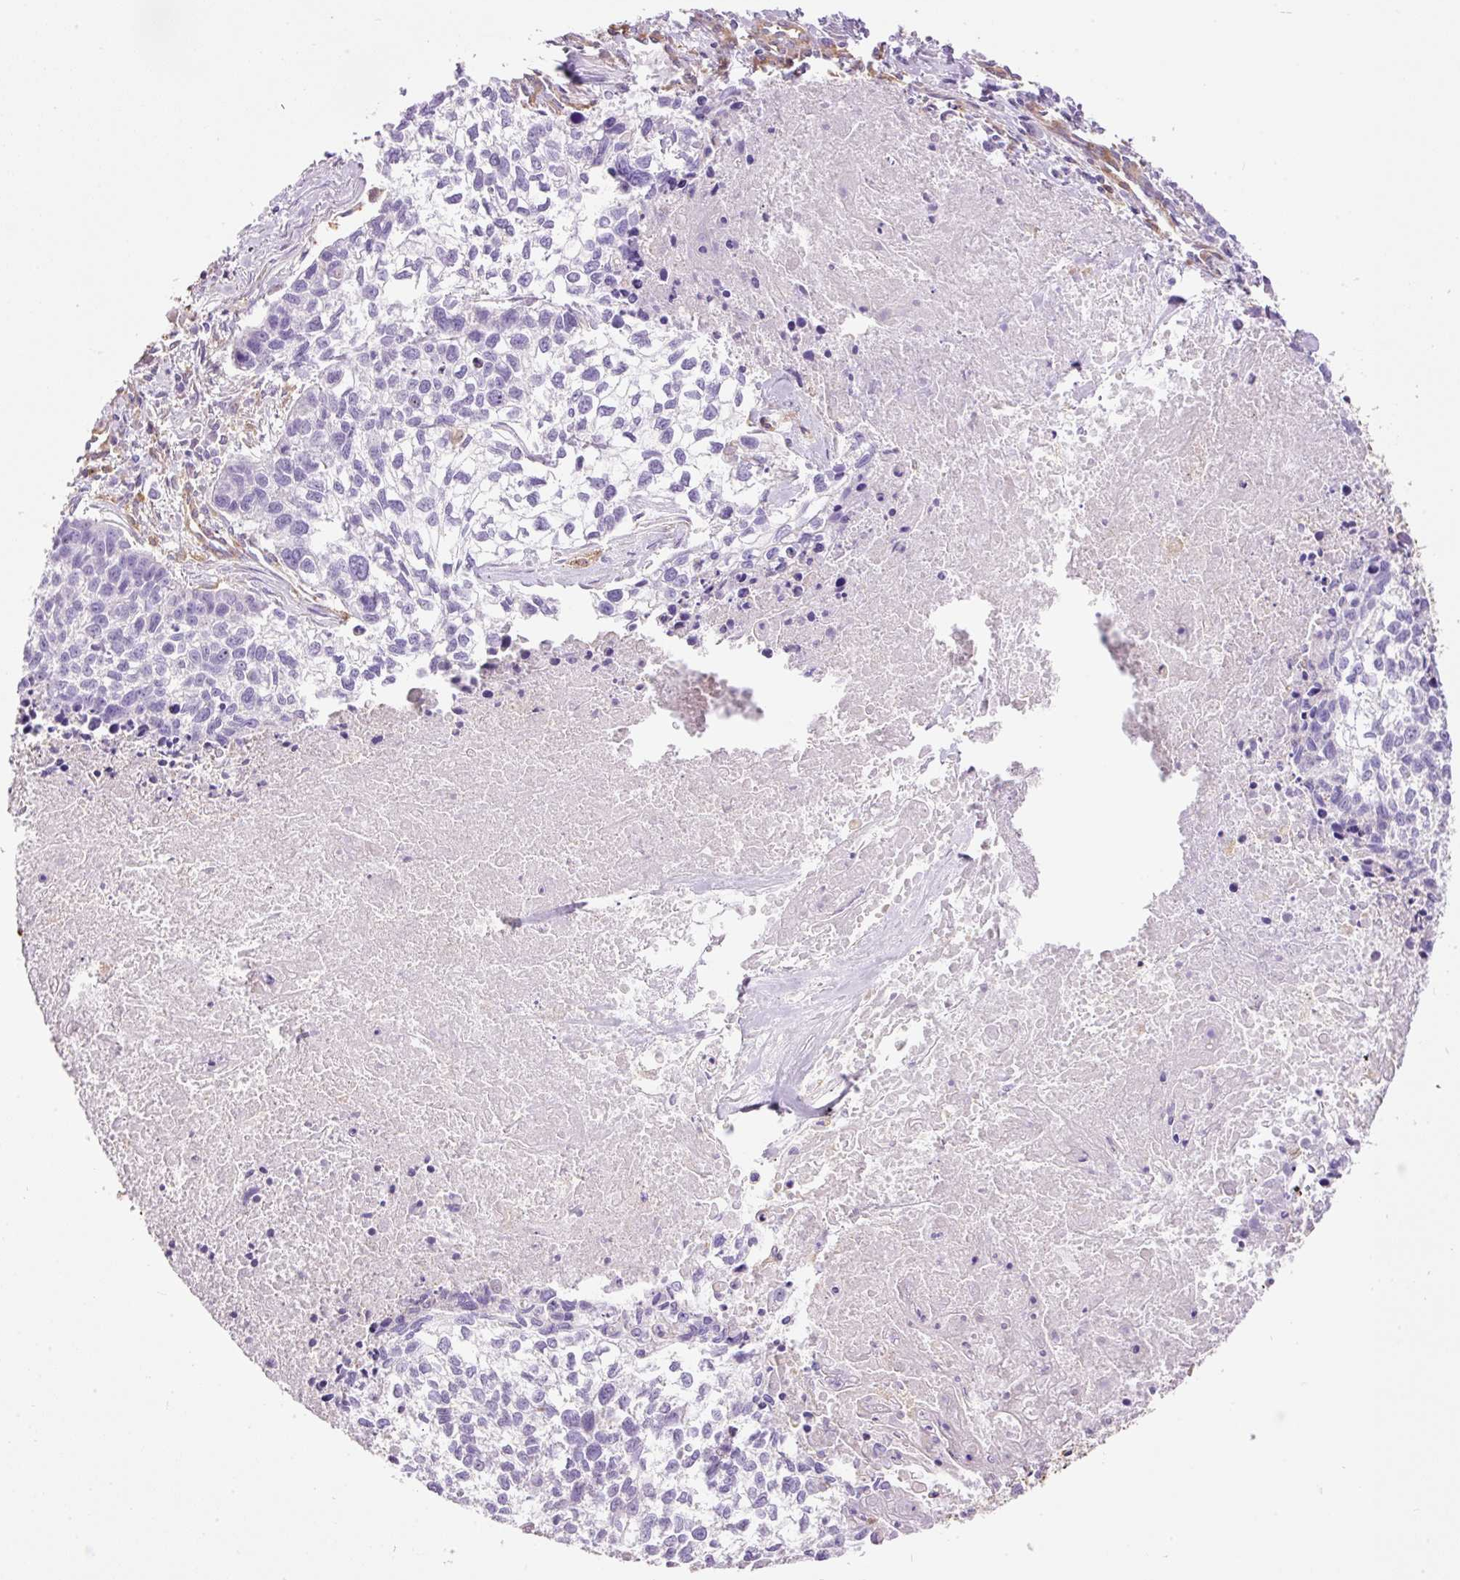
{"staining": {"intensity": "negative", "quantity": "none", "location": "none"}, "tissue": "lung cancer", "cell_type": "Tumor cells", "image_type": "cancer", "snomed": [{"axis": "morphology", "description": "Squamous cell carcinoma, NOS"}, {"axis": "topography", "description": "Lung"}], "caption": "This photomicrograph is of lung cancer (squamous cell carcinoma) stained with immunohistochemistry (IHC) to label a protein in brown with the nuclei are counter-stained blue. There is no expression in tumor cells.", "gene": "IL10RB", "patient": {"sex": "male", "age": 74}}